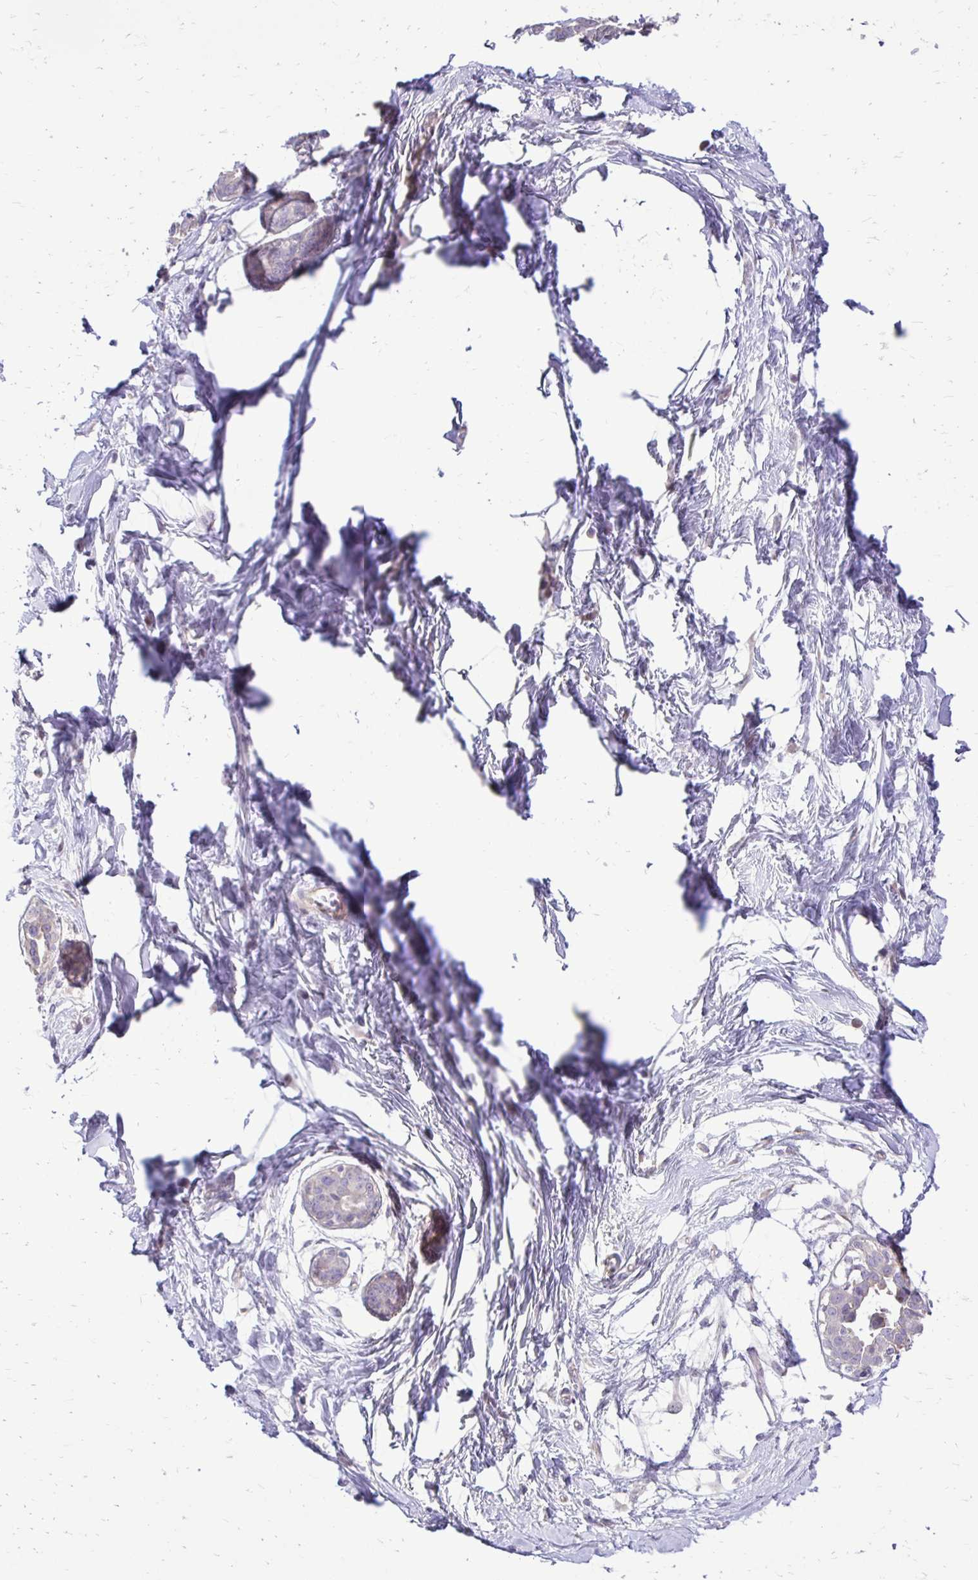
{"staining": {"intensity": "negative", "quantity": "none", "location": "none"}, "tissue": "breast", "cell_type": "Adipocytes", "image_type": "normal", "snomed": [{"axis": "morphology", "description": "Normal tissue, NOS"}, {"axis": "topography", "description": "Breast"}], "caption": "Immunohistochemical staining of normal human breast shows no significant staining in adipocytes. (Stains: DAB (3,3'-diaminobenzidine) immunohistochemistry (IHC) with hematoxylin counter stain, Microscopy: brightfield microscopy at high magnification).", "gene": "GAS2", "patient": {"sex": "female", "age": 45}}